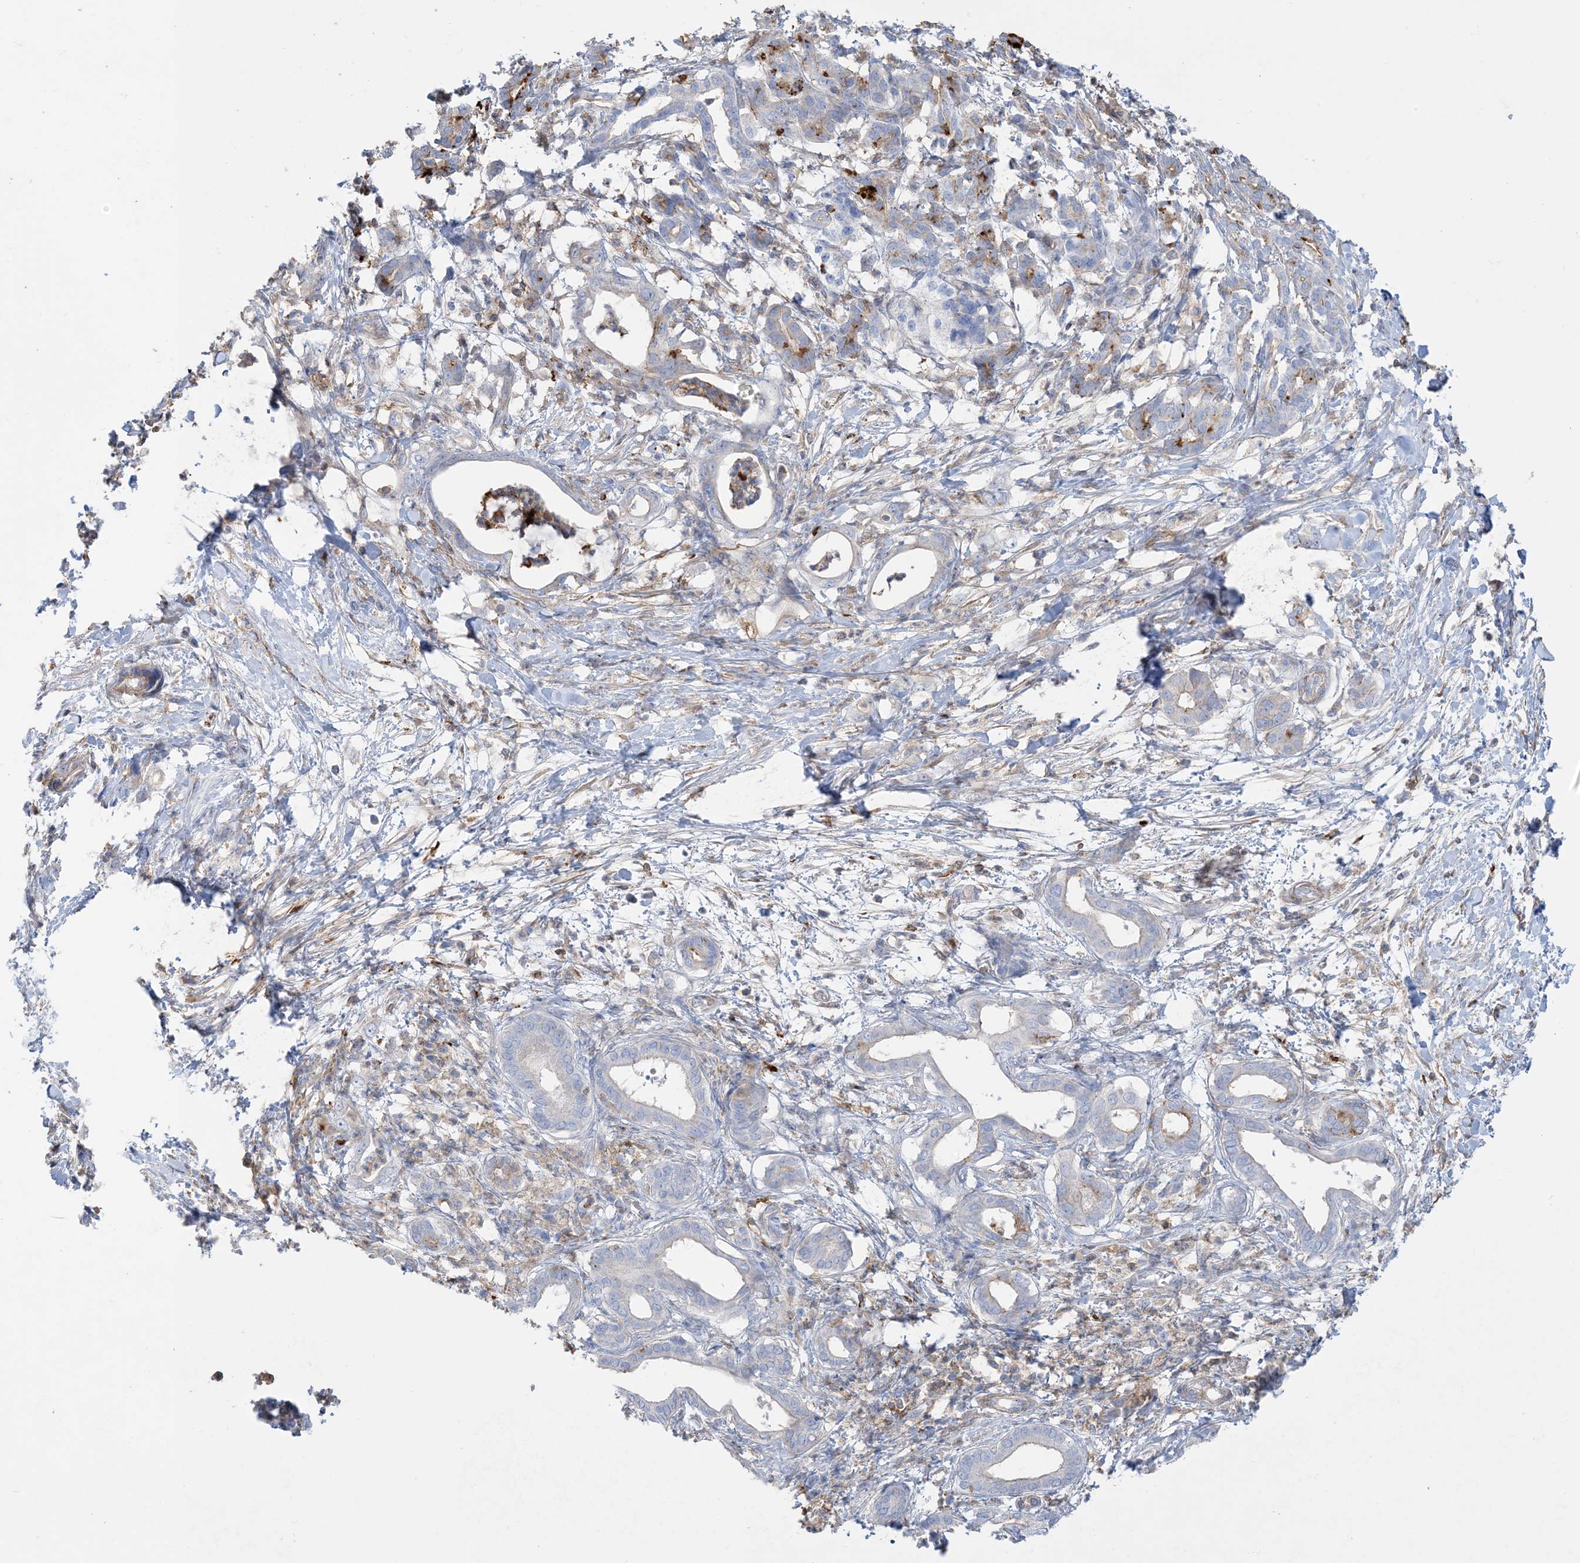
{"staining": {"intensity": "weak", "quantity": "<25%", "location": "cytoplasmic/membranous"}, "tissue": "pancreatic cancer", "cell_type": "Tumor cells", "image_type": "cancer", "snomed": [{"axis": "morphology", "description": "Adenocarcinoma, NOS"}, {"axis": "topography", "description": "Pancreas"}], "caption": "Adenocarcinoma (pancreatic) was stained to show a protein in brown. There is no significant staining in tumor cells.", "gene": "GTF3C2", "patient": {"sex": "female", "age": 55}}